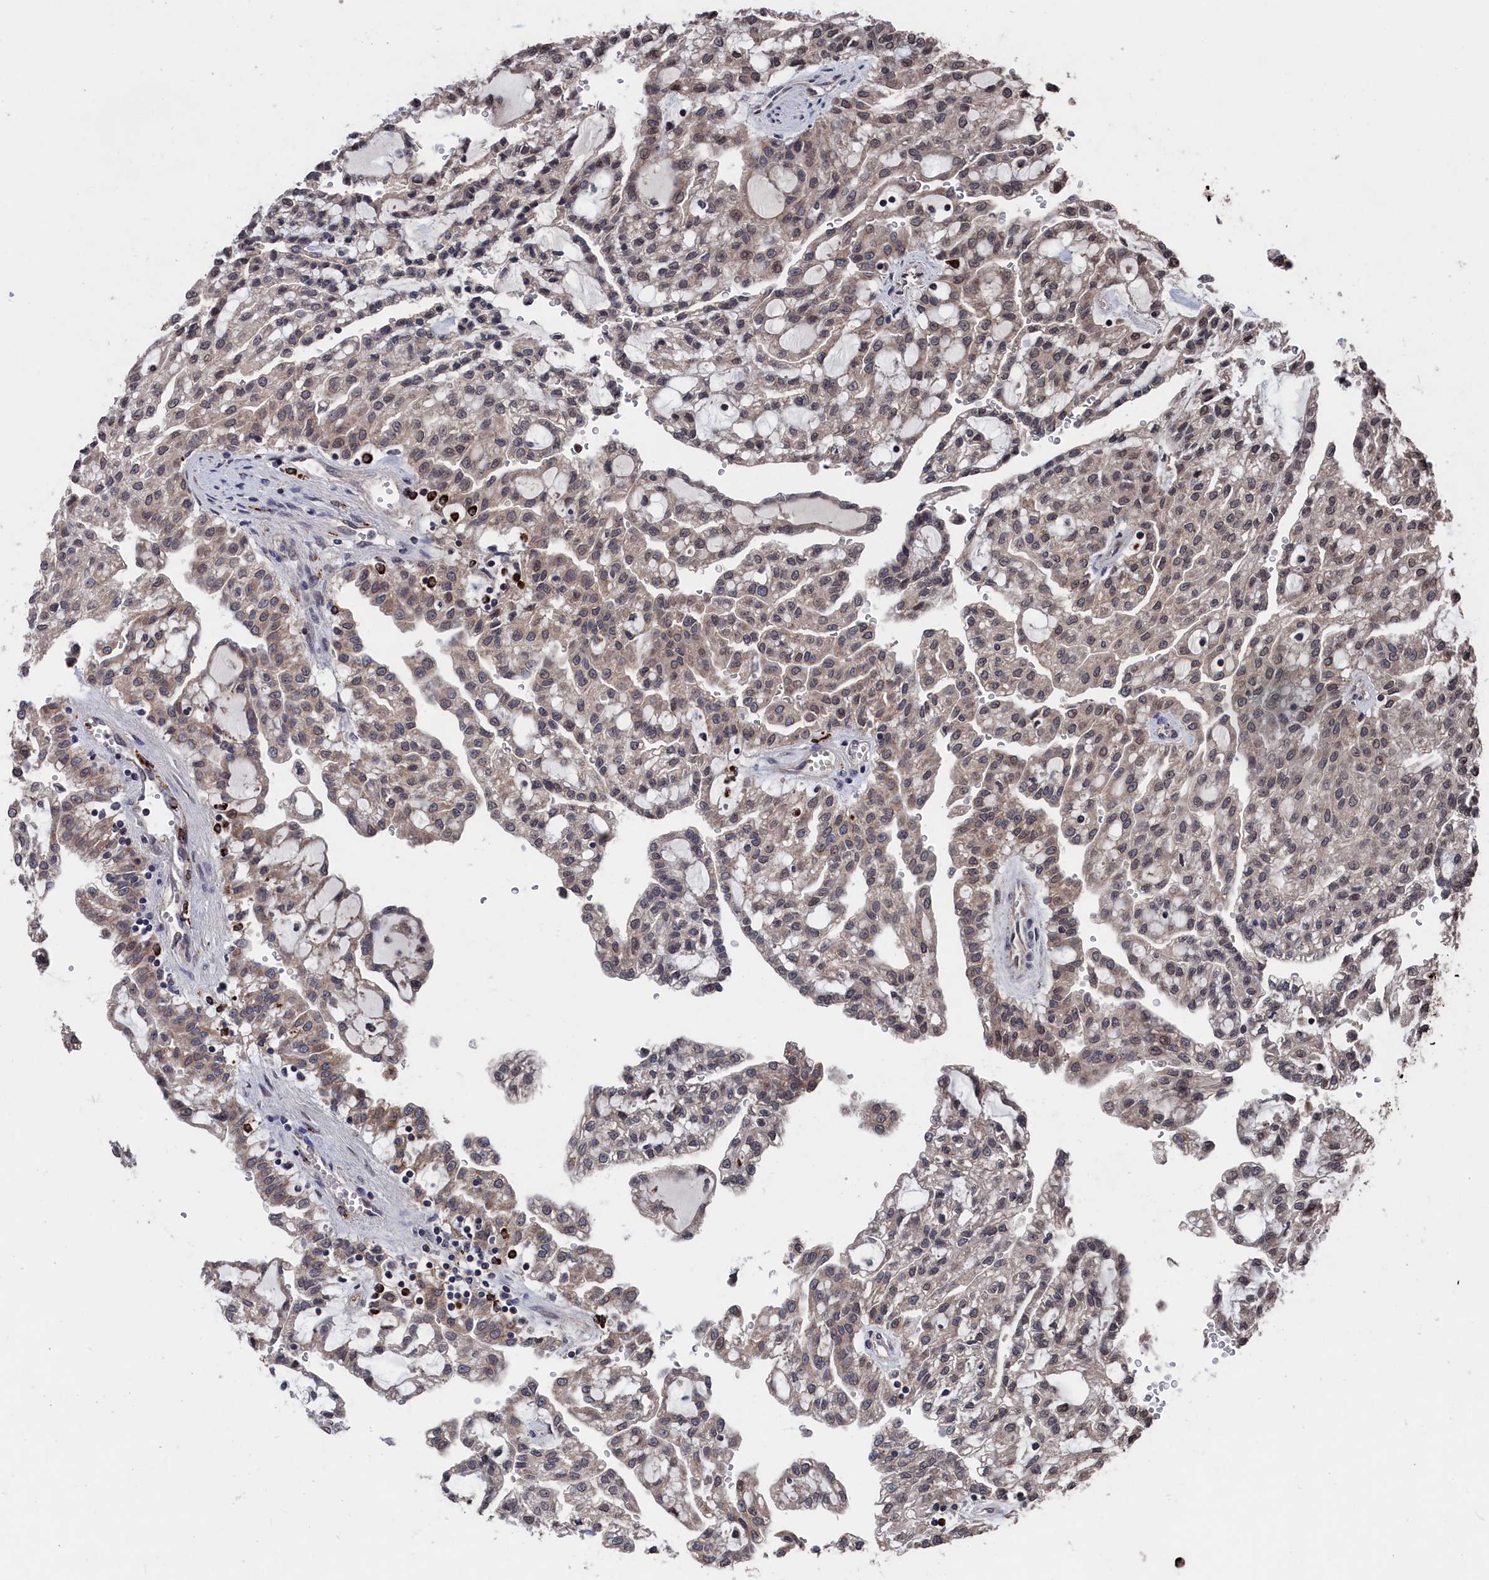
{"staining": {"intensity": "weak", "quantity": "<25%", "location": "cytoplasmic/membranous,nuclear"}, "tissue": "renal cancer", "cell_type": "Tumor cells", "image_type": "cancer", "snomed": [{"axis": "morphology", "description": "Adenocarcinoma, NOS"}, {"axis": "topography", "description": "Kidney"}], "caption": "IHC photomicrograph of adenocarcinoma (renal) stained for a protein (brown), which demonstrates no positivity in tumor cells.", "gene": "PDE12", "patient": {"sex": "male", "age": 63}}